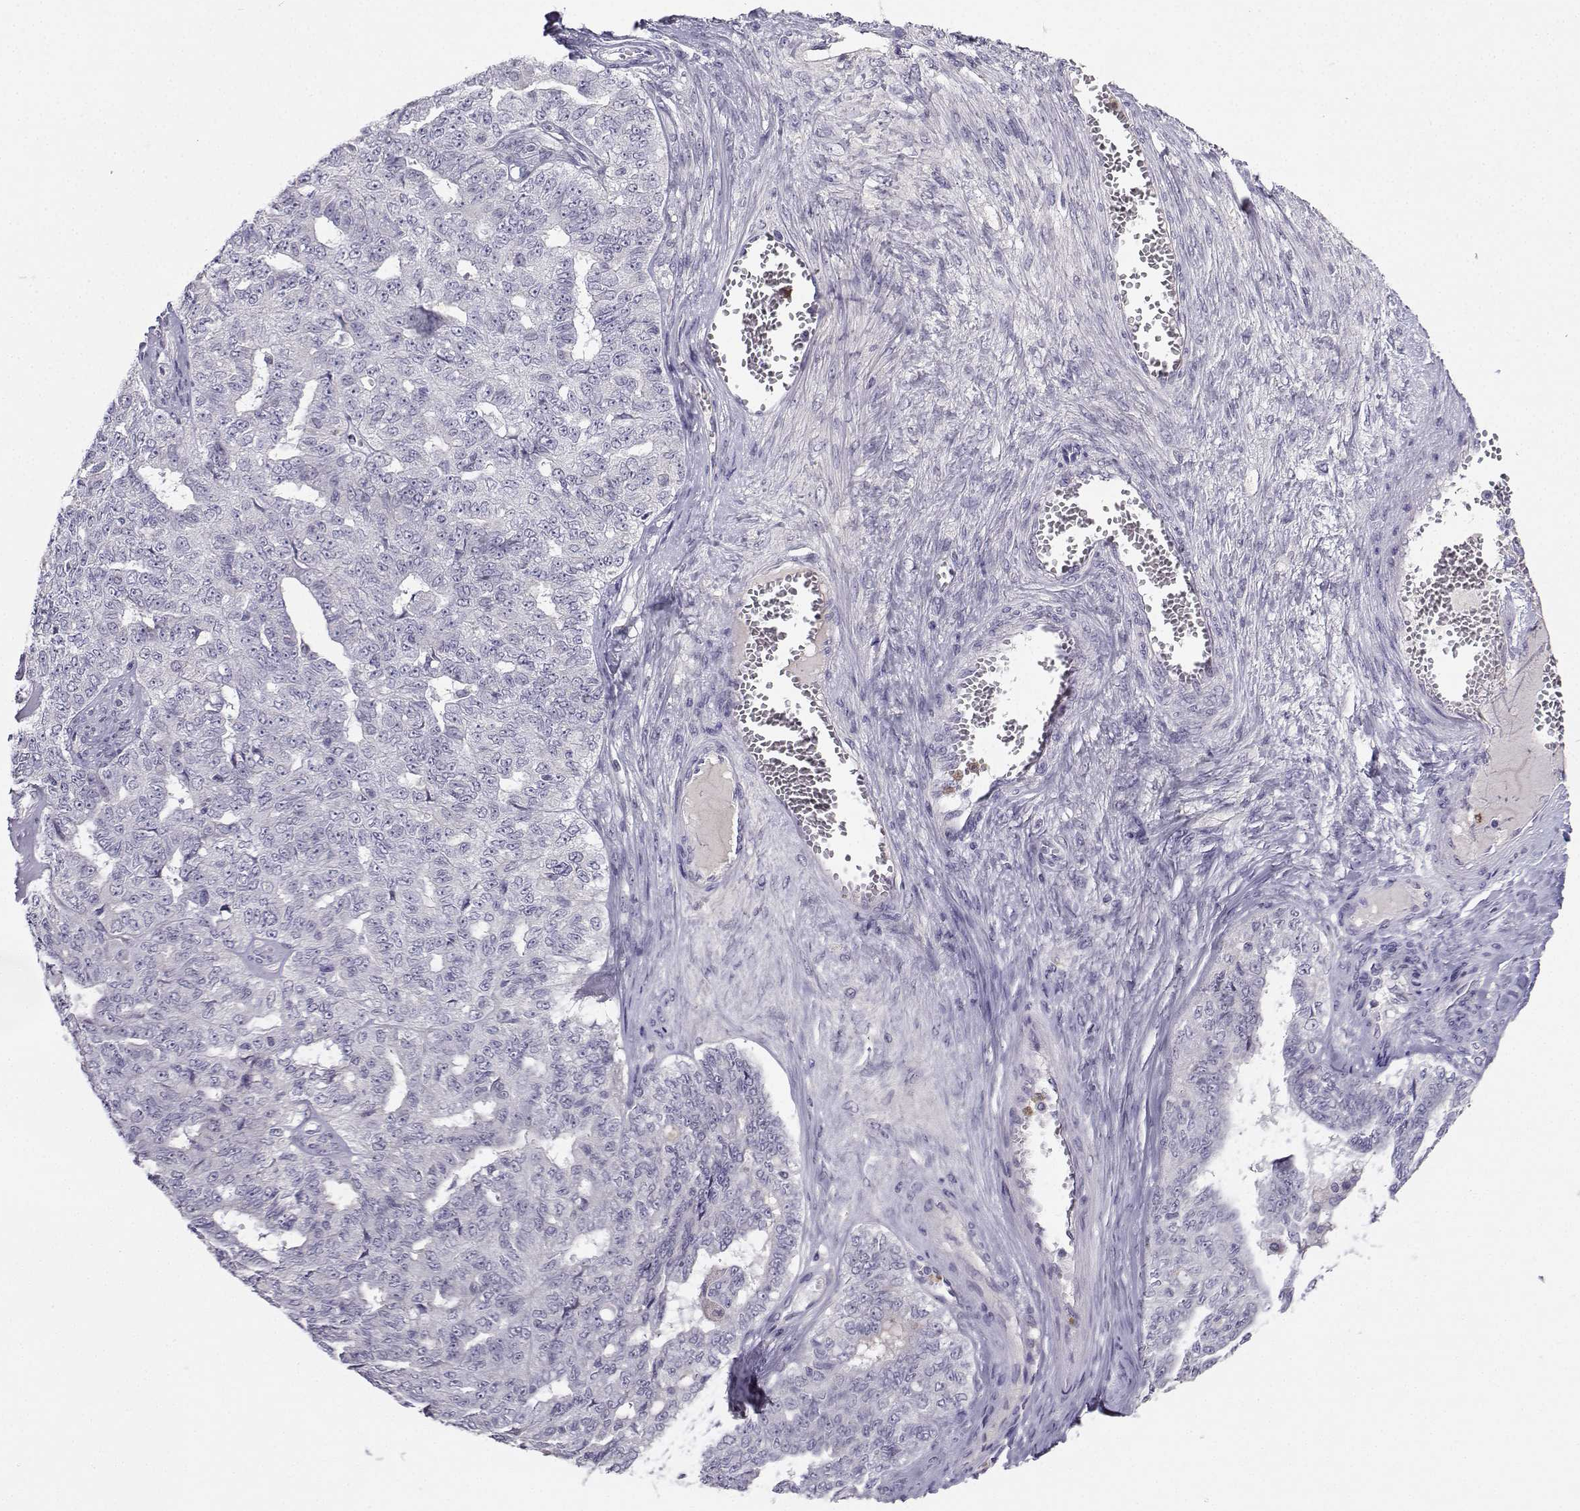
{"staining": {"intensity": "negative", "quantity": "none", "location": "none"}, "tissue": "ovarian cancer", "cell_type": "Tumor cells", "image_type": "cancer", "snomed": [{"axis": "morphology", "description": "Cystadenocarcinoma, serous, NOS"}, {"axis": "topography", "description": "Ovary"}], "caption": "Protein analysis of serous cystadenocarcinoma (ovarian) shows no significant positivity in tumor cells.", "gene": "CALY", "patient": {"sex": "female", "age": 71}}